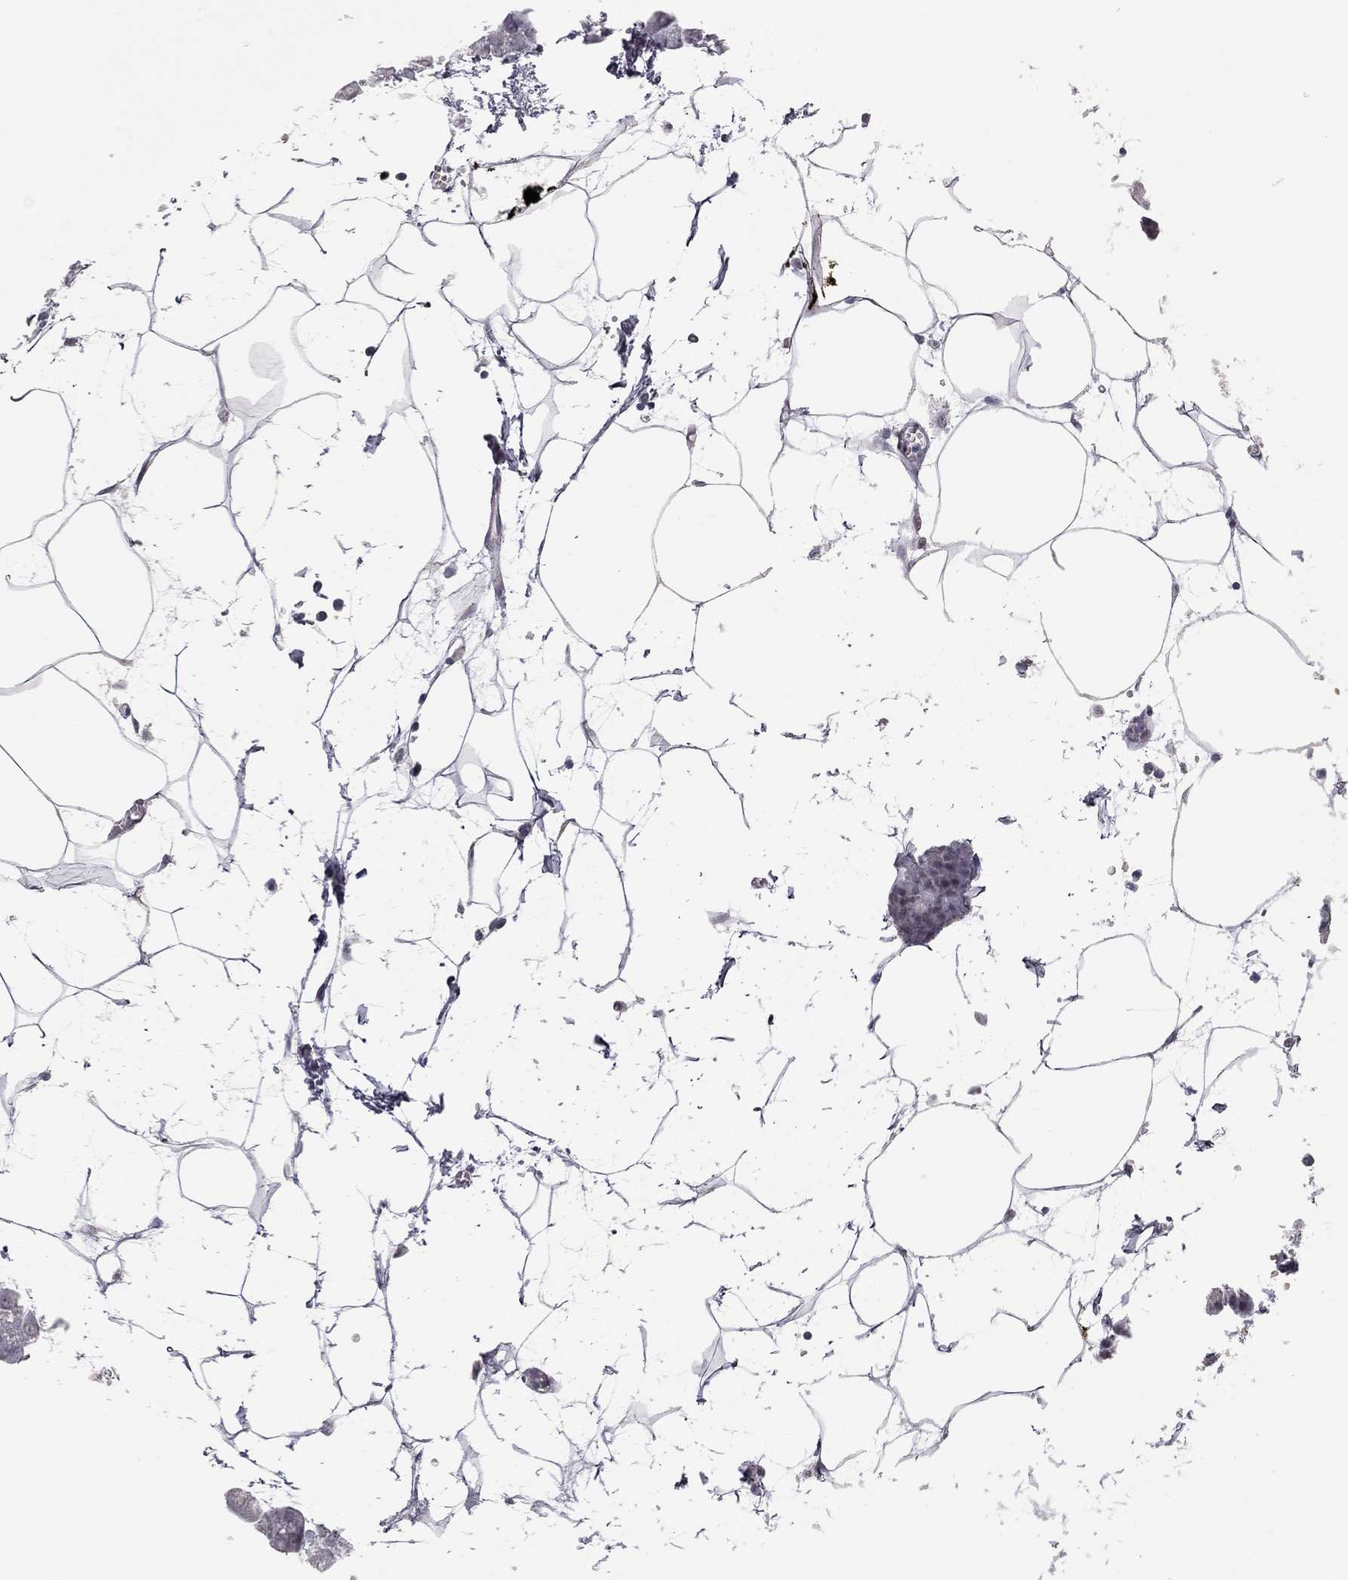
{"staining": {"intensity": "negative", "quantity": "none", "location": "none"}, "tissue": "pancreas", "cell_type": "Exocrine glandular cells", "image_type": "normal", "snomed": [{"axis": "morphology", "description": "Normal tissue, NOS"}, {"axis": "topography", "description": "Adipose tissue"}, {"axis": "topography", "description": "Pancreas"}, {"axis": "topography", "description": "Peripheral nerve tissue"}], "caption": "Immunohistochemistry of benign human pancreas exhibits no positivity in exocrine glandular cells. The staining is performed using DAB (3,3'-diaminobenzidine) brown chromogen with nuclei counter-stained in using hematoxylin.", "gene": "MC3R", "patient": {"sex": "female", "age": 58}}